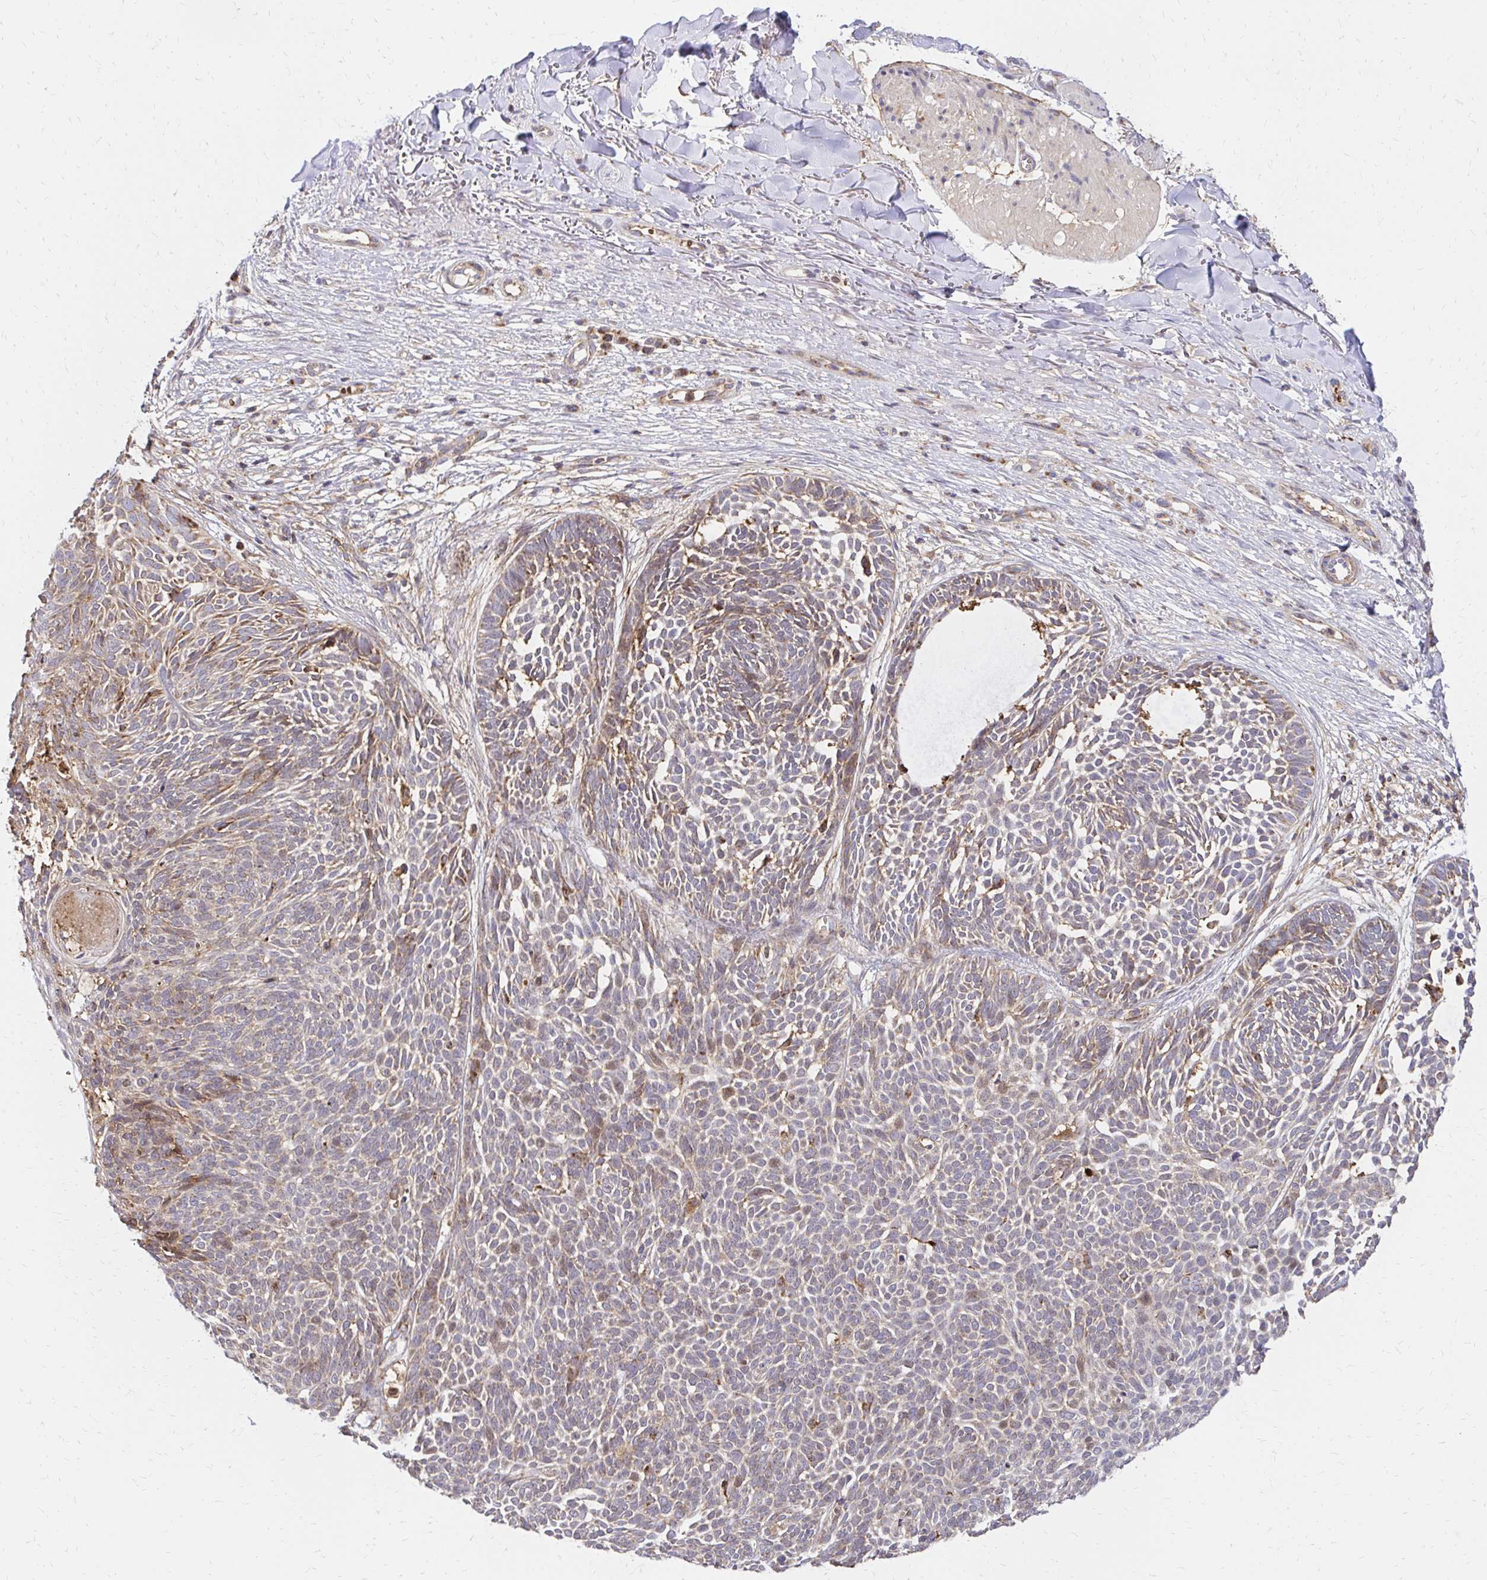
{"staining": {"intensity": "moderate", "quantity": "25%-75%", "location": "cytoplasmic/membranous"}, "tissue": "skin cancer", "cell_type": "Tumor cells", "image_type": "cancer", "snomed": [{"axis": "morphology", "description": "Basal cell carcinoma"}, {"axis": "topography", "description": "Skin"}, {"axis": "topography", "description": "Skin of trunk"}], "caption": "The immunohistochemical stain highlights moderate cytoplasmic/membranous expression in tumor cells of skin basal cell carcinoma tissue.", "gene": "MRPL13", "patient": {"sex": "male", "age": 74}}